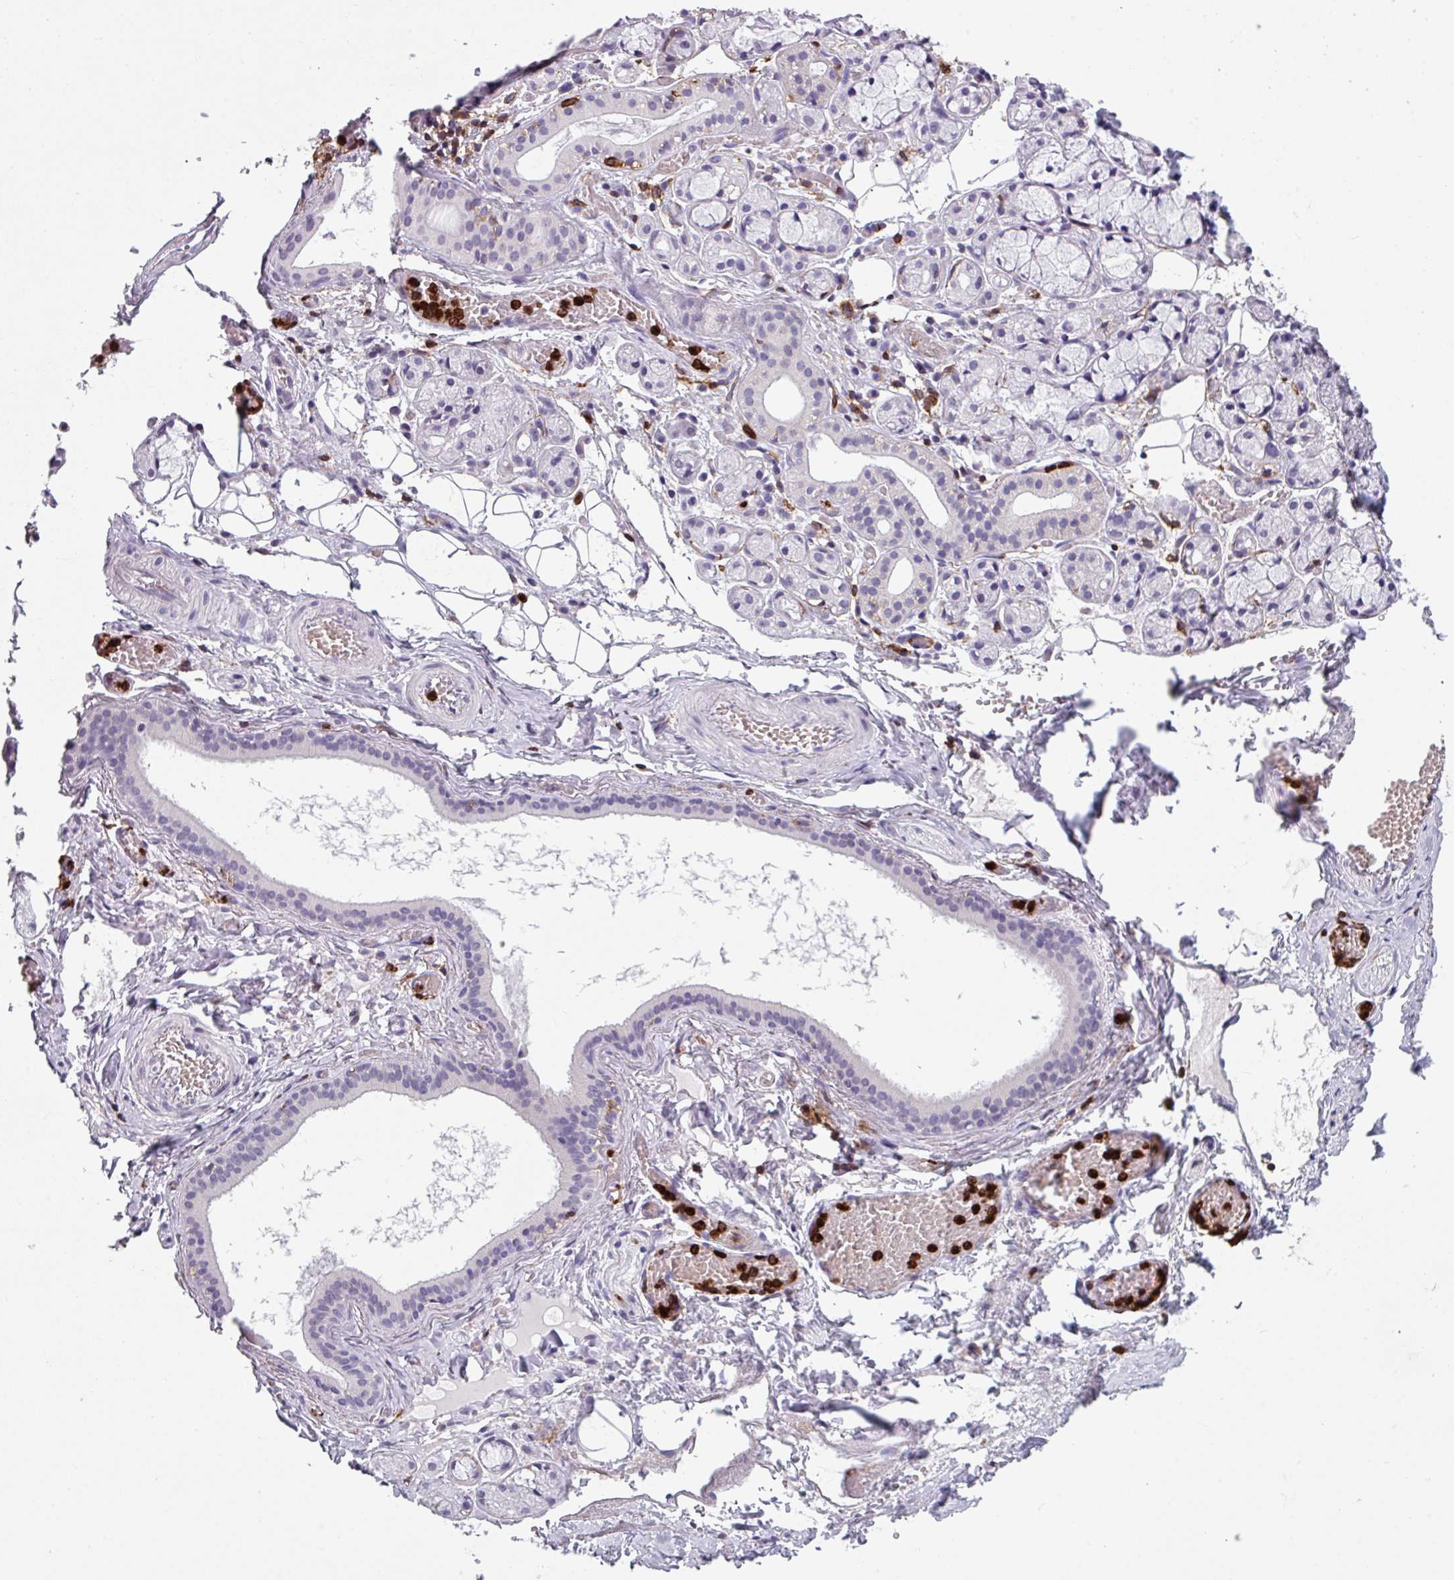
{"staining": {"intensity": "negative", "quantity": "none", "location": "none"}, "tissue": "salivary gland", "cell_type": "Glandular cells", "image_type": "normal", "snomed": [{"axis": "morphology", "description": "Normal tissue, NOS"}, {"axis": "topography", "description": "Salivary gland"}], "caption": "High magnification brightfield microscopy of benign salivary gland stained with DAB (3,3'-diaminobenzidine) (brown) and counterstained with hematoxylin (blue): glandular cells show no significant positivity. (DAB immunohistochemistry (IHC), high magnification).", "gene": "EXOSC5", "patient": {"sex": "male", "age": 82}}